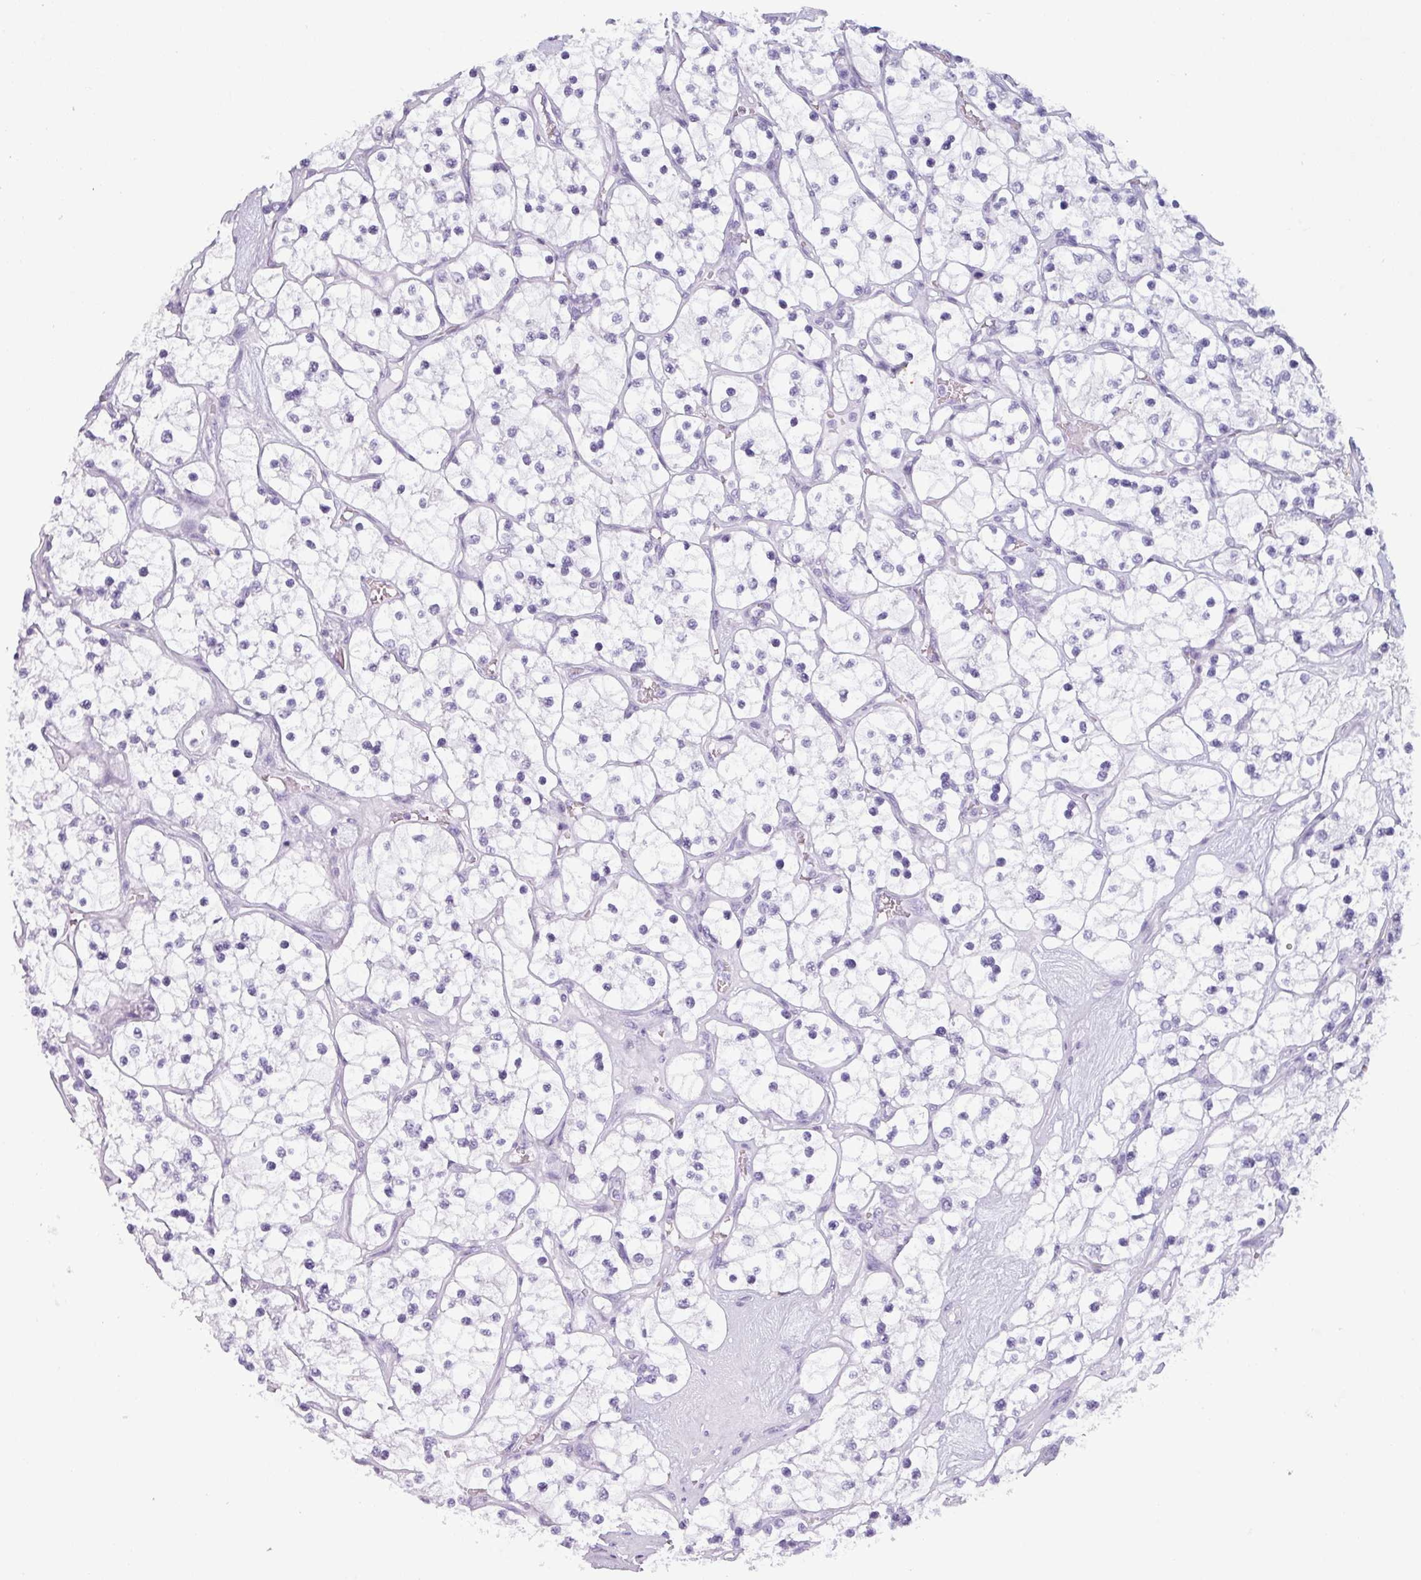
{"staining": {"intensity": "negative", "quantity": "none", "location": "none"}, "tissue": "renal cancer", "cell_type": "Tumor cells", "image_type": "cancer", "snomed": [{"axis": "morphology", "description": "Adenocarcinoma, NOS"}, {"axis": "topography", "description": "Kidney"}], "caption": "Immunohistochemical staining of renal cancer (adenocarcinoma) demonstrates no significant staining in tumor cells.", "gene": "SLC26A9", "patient": {"sex": "female", "age": 69}}